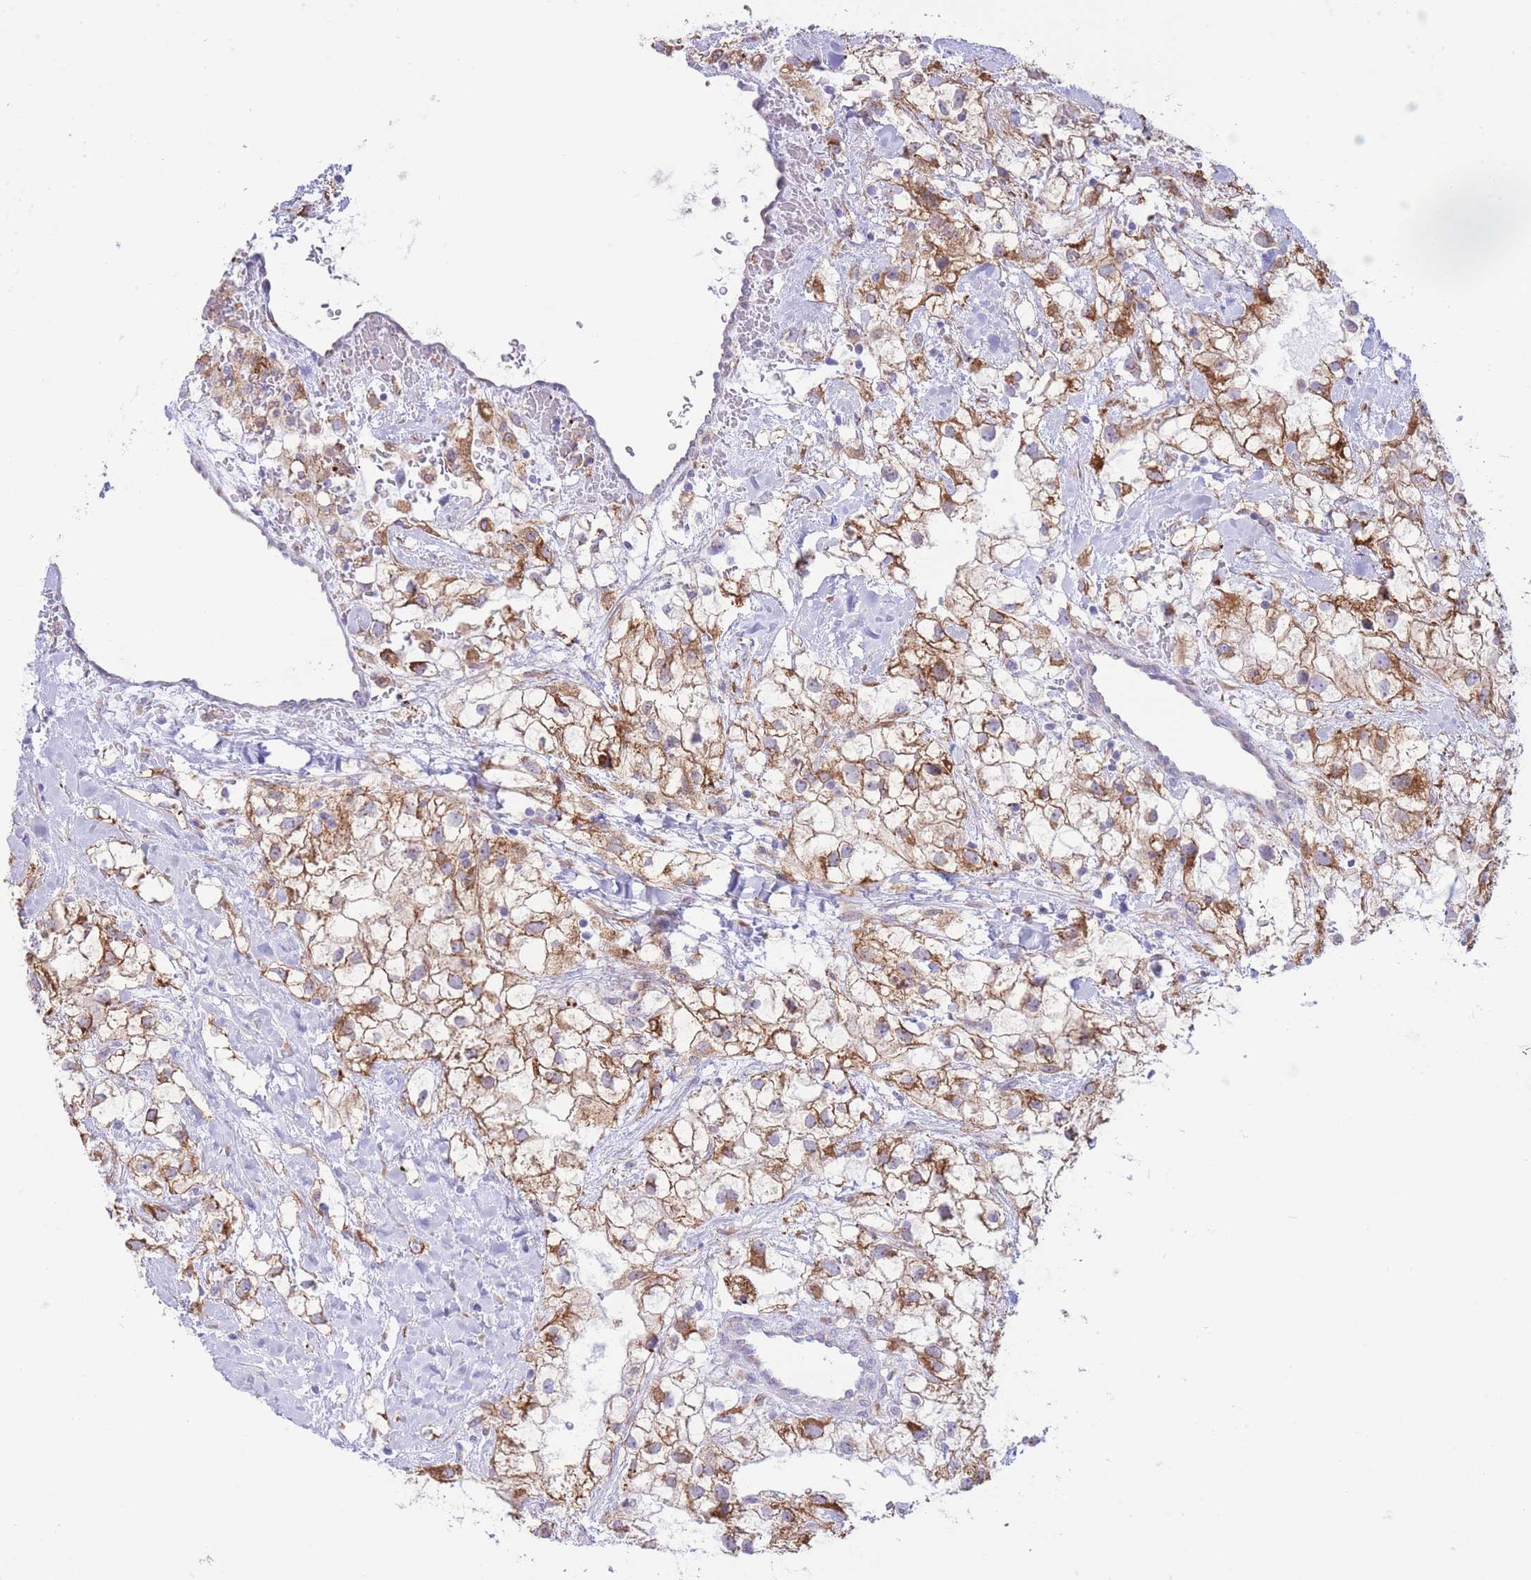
{"staining": {"intensity": "moderate", "quantity": ">75%", "location": "cytoplasmic/membranous"}, "tissue": "renal cancer", "cell_type": "Tumor cells", "image_type": "cancer", "snomed": [{"axis": "morphology", "description": "Adenocarcinoma, NOS"}, {"axis": "topography", "description": "Kidney"}], "caption": "A brown stain shows moderate cytoplasmic/membranous positivity of a protein in human renal adenocarcinoma tumor cells.", "gene": "MYDGF", "patient": {"sex": "male", "age": 59}}